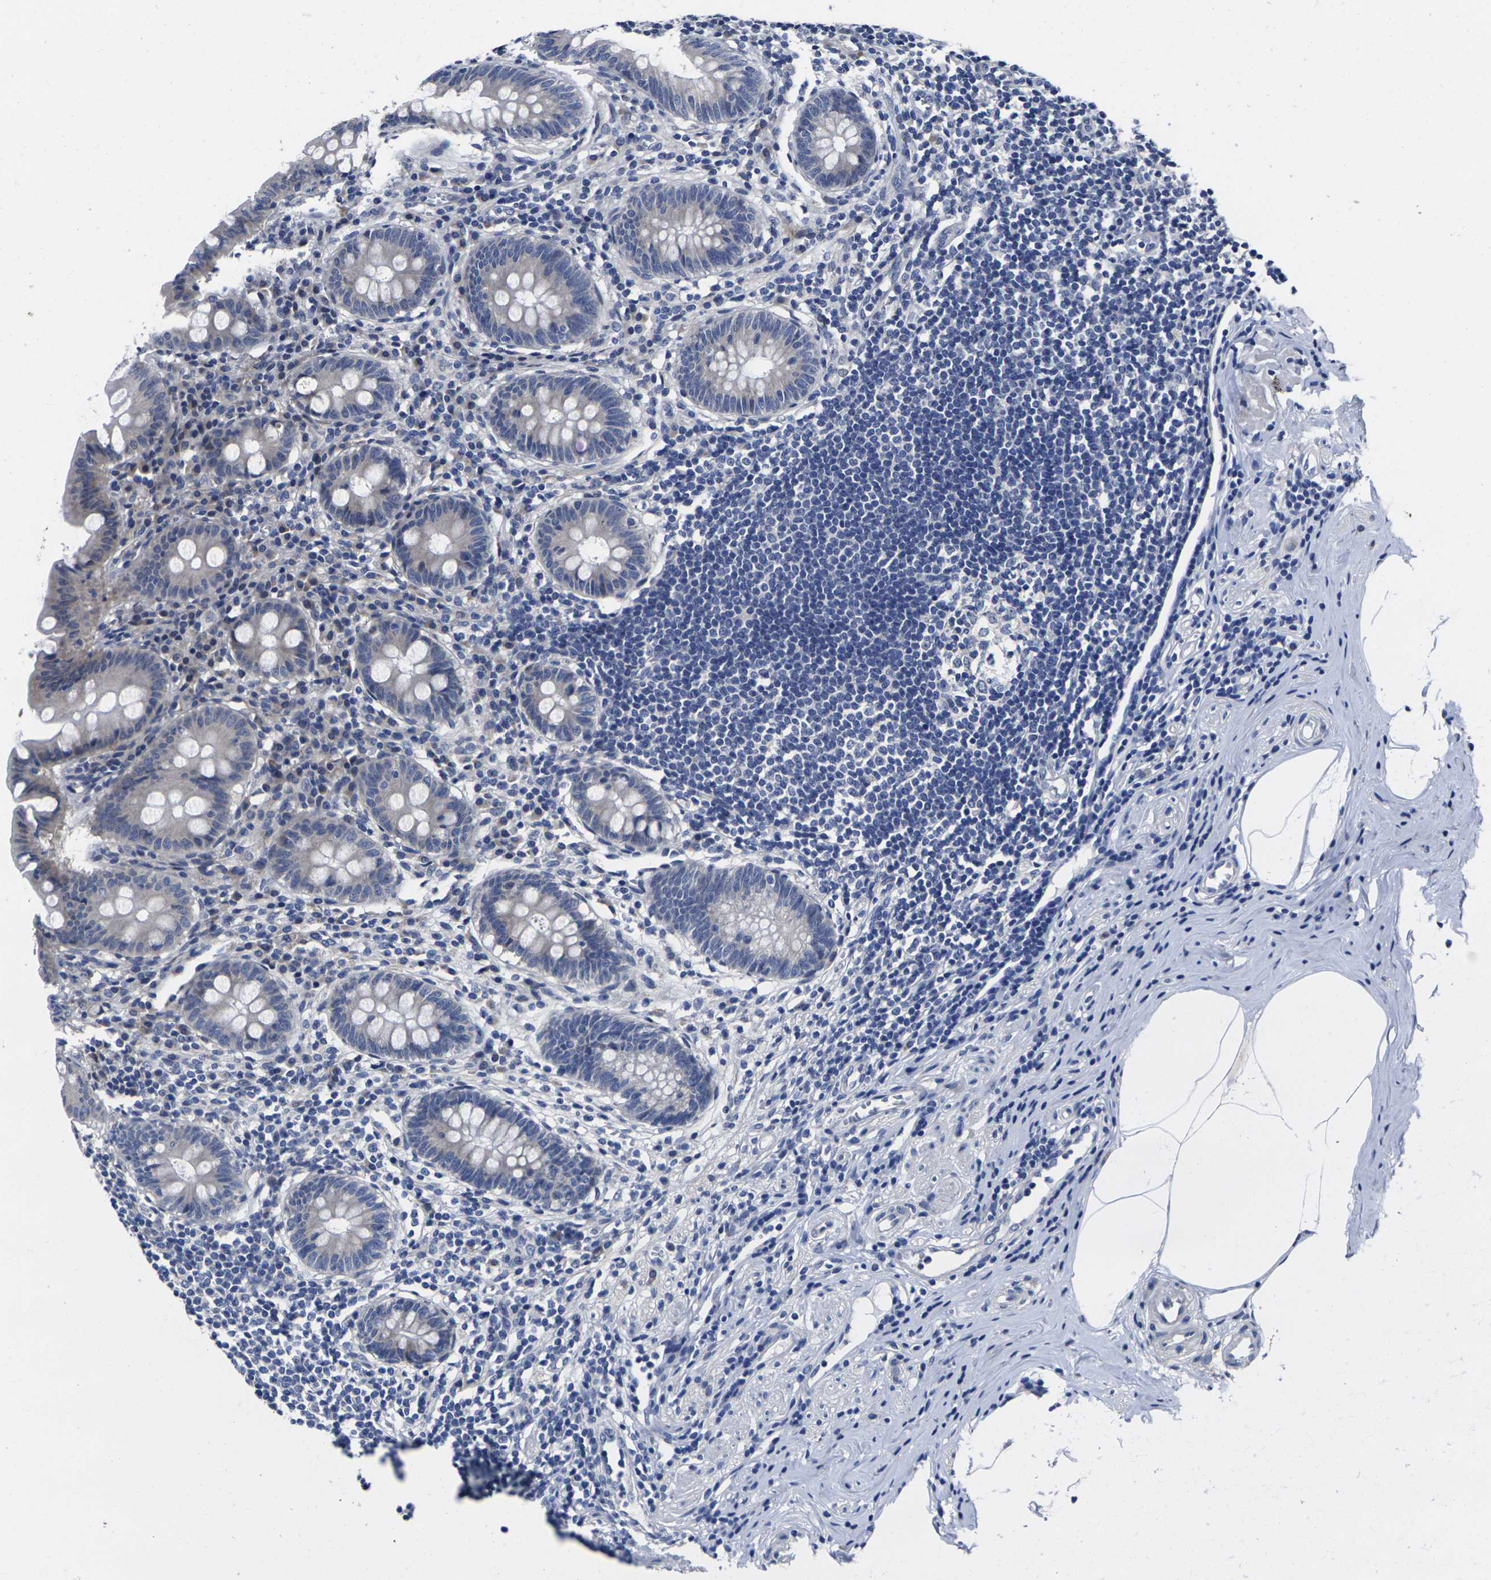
{"staining": {"intensity": "negative", "quantity": "none", "location": "none"}, "tissue": "appendix", "cell_type": "Glandular cells", "image_type": "normal", "snomed": [{"axis": "morphology", "description": "Normal tissue, NOS"}, {"axis": "topography", "description": "Appendix"}], "caption": "This is an IHC image of benign human appendix. There is no expression in glandular cells.", "gene": "CYP2C8", "patient": {"sex": "female", "age": 50}}